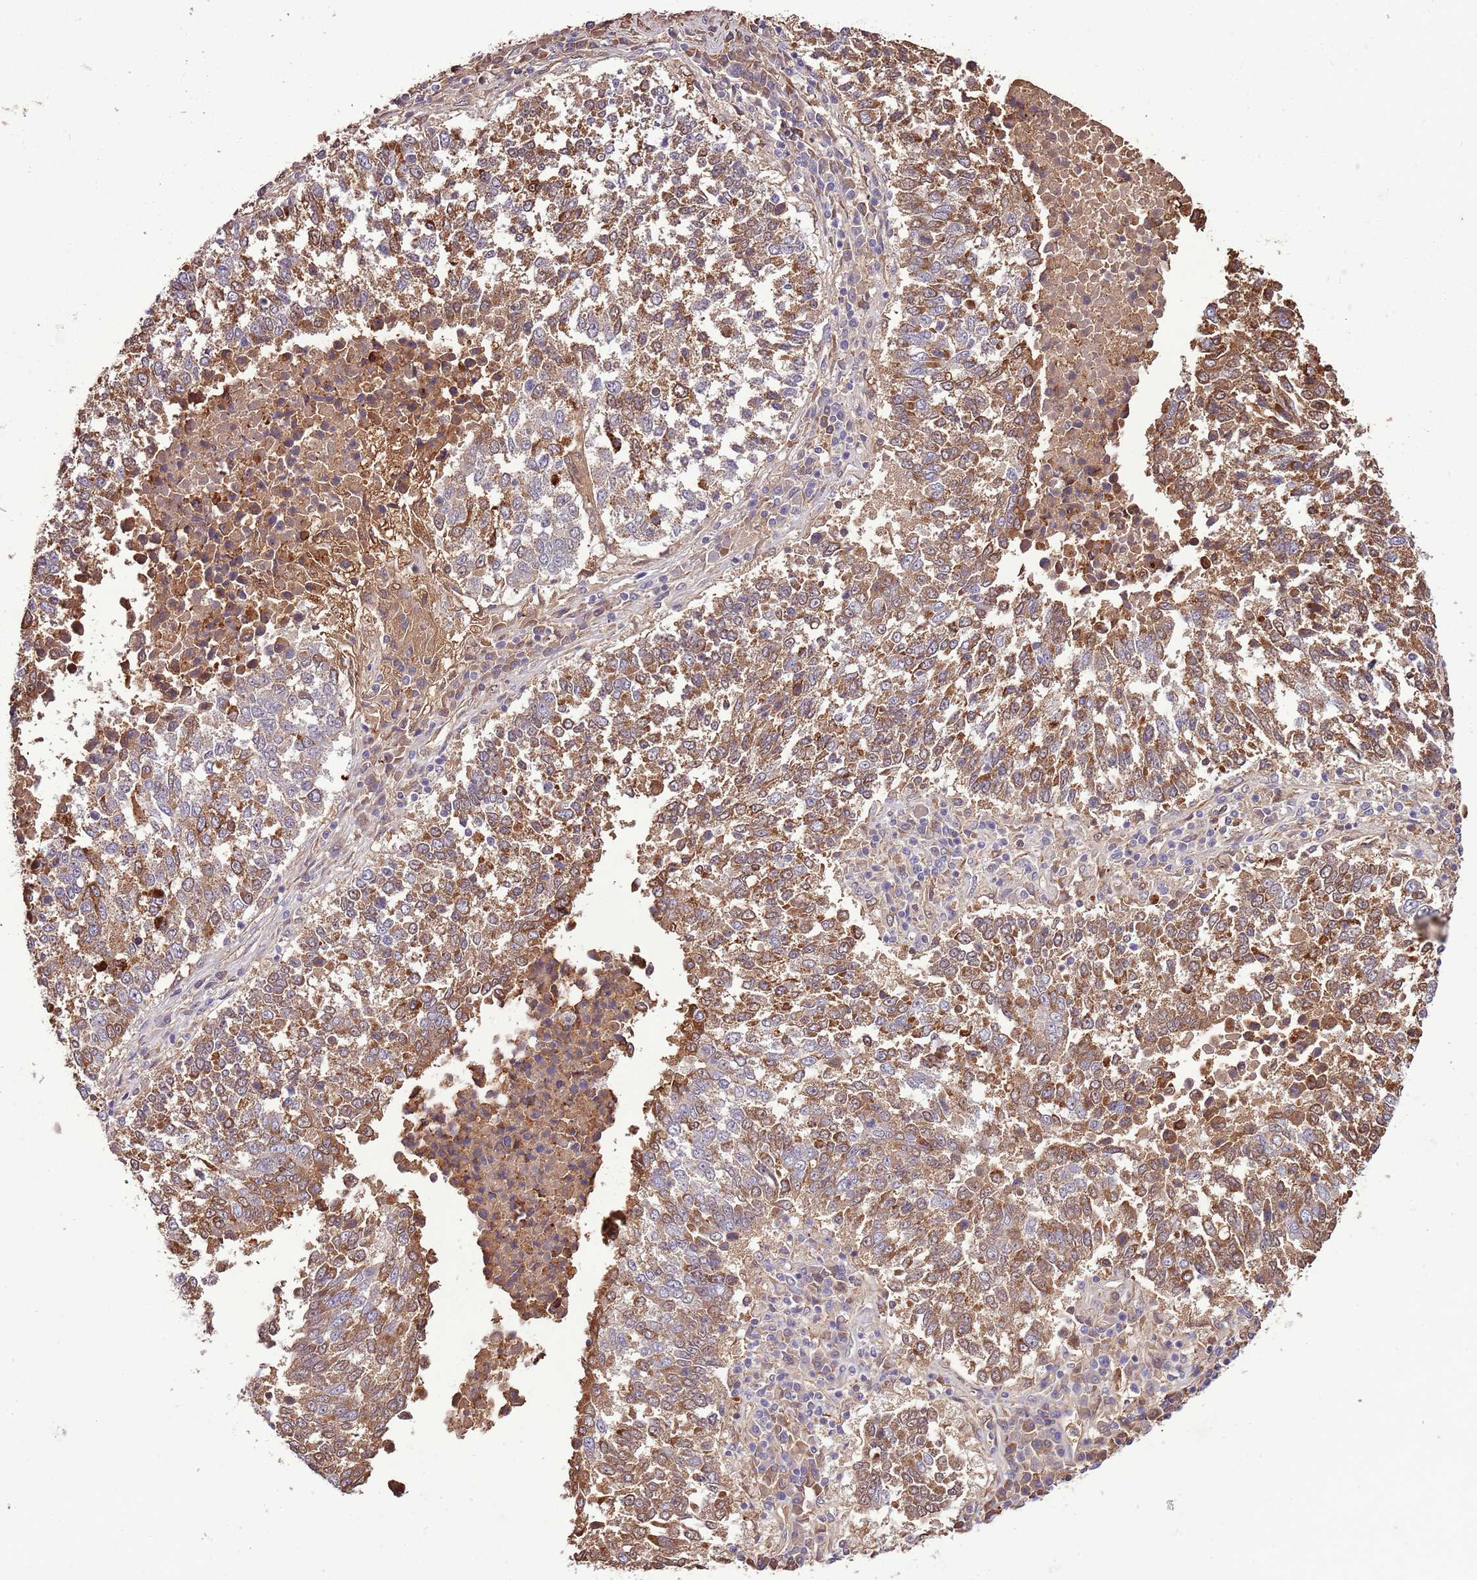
{"staining": {"intensity": "moderate", "quantity": ">75%", "location": "cytoplasmic/membranous"}, "tissue": "lung cancer", "cell_type": "Tumor cells", "image_type": "cancer", "snomed": [{"axis": "morphology", "description": "Squamous cell carcinoma, NOS"}, {"axis": "topography", "description": "Lung"}], "caption": "Moderate cytoplasmic/membranous positivity for a protein is seen in about >75% of tumor cells of lung squamous cell carcinoma using immunohistochemistry.", "gene": "DENR", "patient": {"sex": "male", "age": 73}}